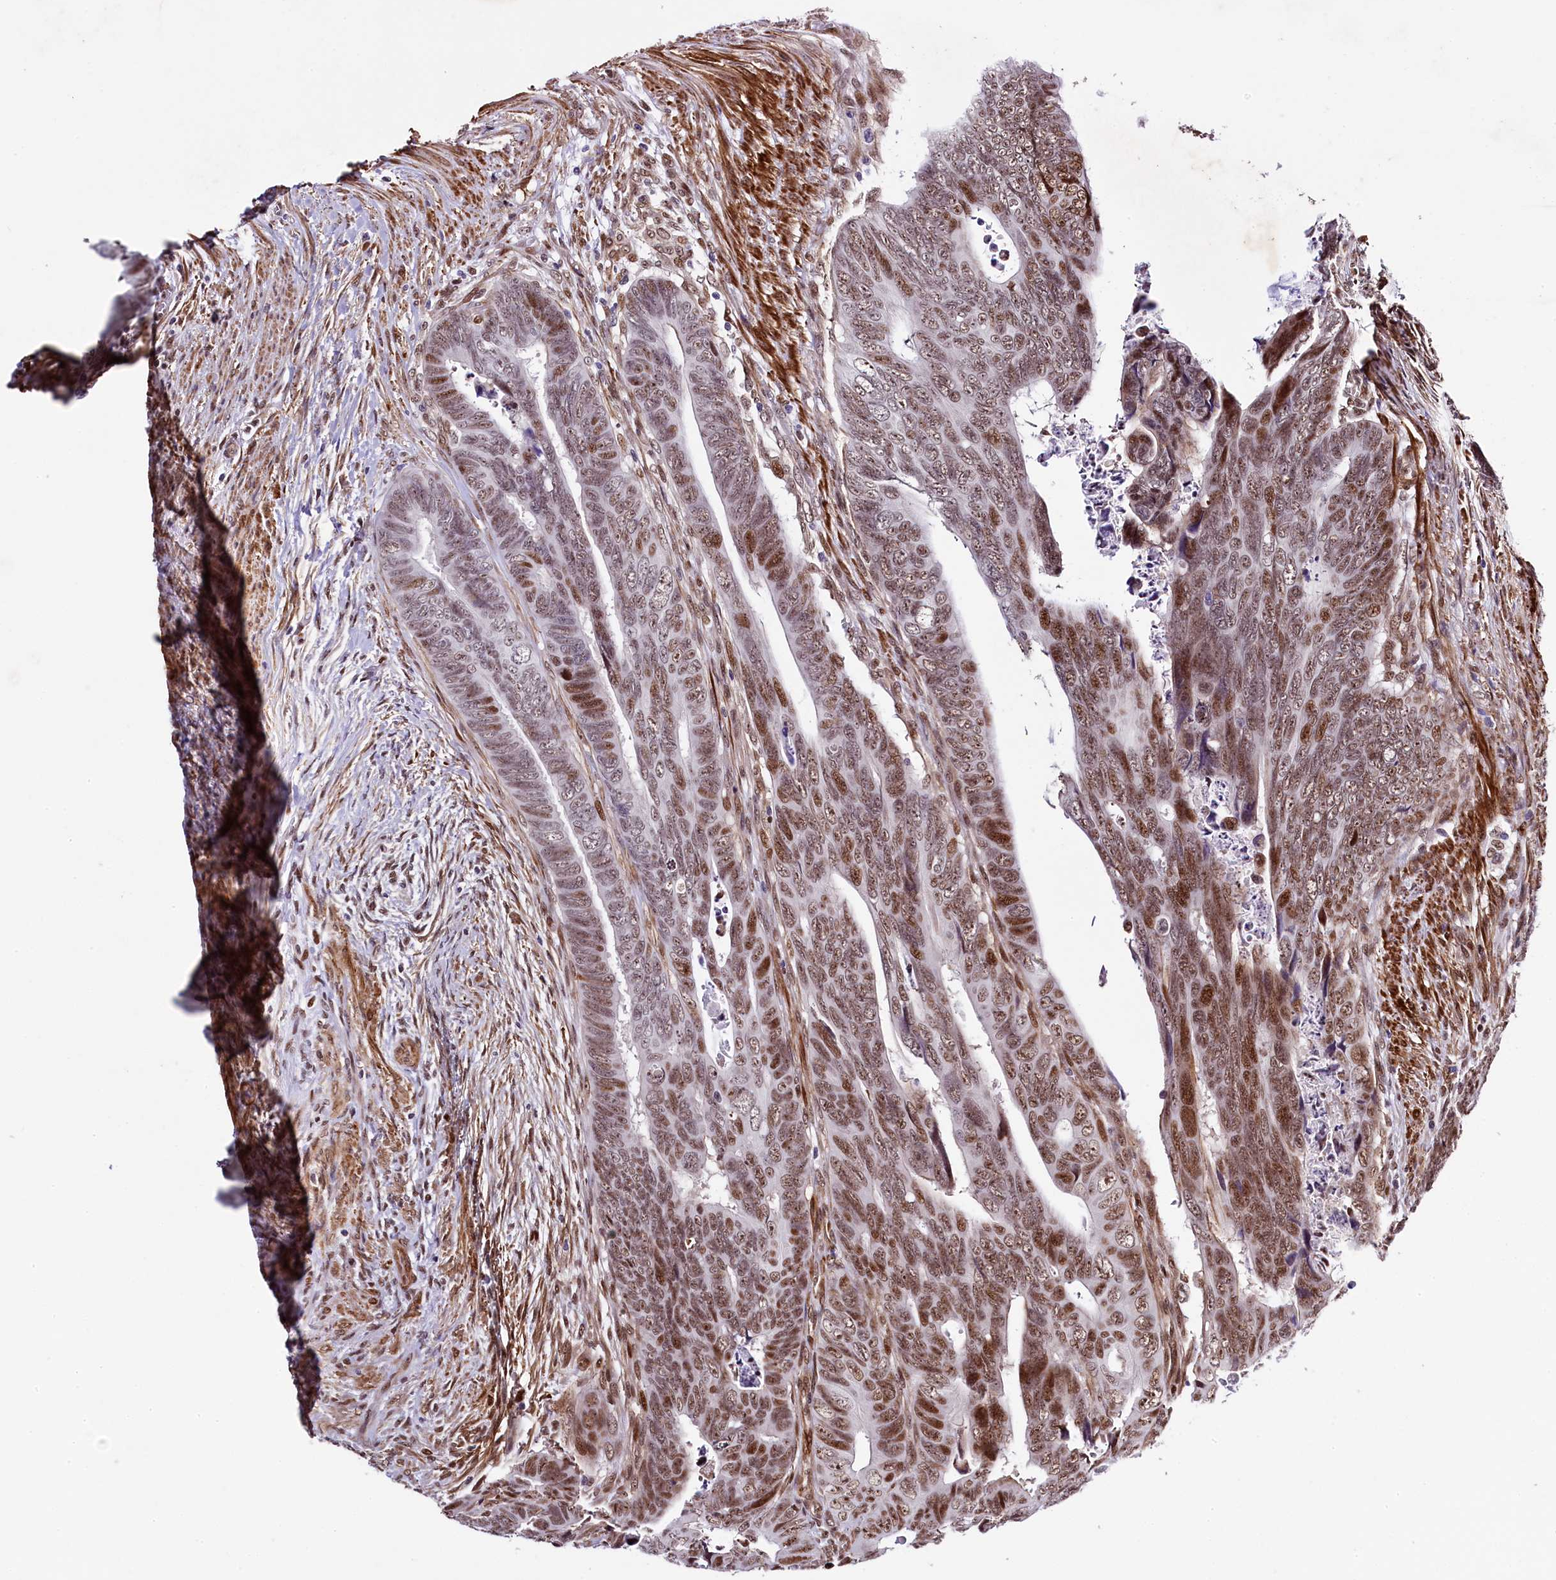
{"staining": {"intensity": "moderate", "quantity": ">75%", "location": "nuclear"}, "tissue": "colorectal cancer", "cell_type": "Tumor cells", "image_type": "cancer", "snomed": [{"axis": "morphology", "description": "Adenocarcinoma, NOS"}, {"axis": "topography", "description": "Rectum"}], "caption": "Colorectal cancer (adenocarcinoma) tissue exhibits moderate nuclear expression in approximately >75% of tumor cells", "gene": "SAMD10", "patient": {"sex": "female", "age": 78}}